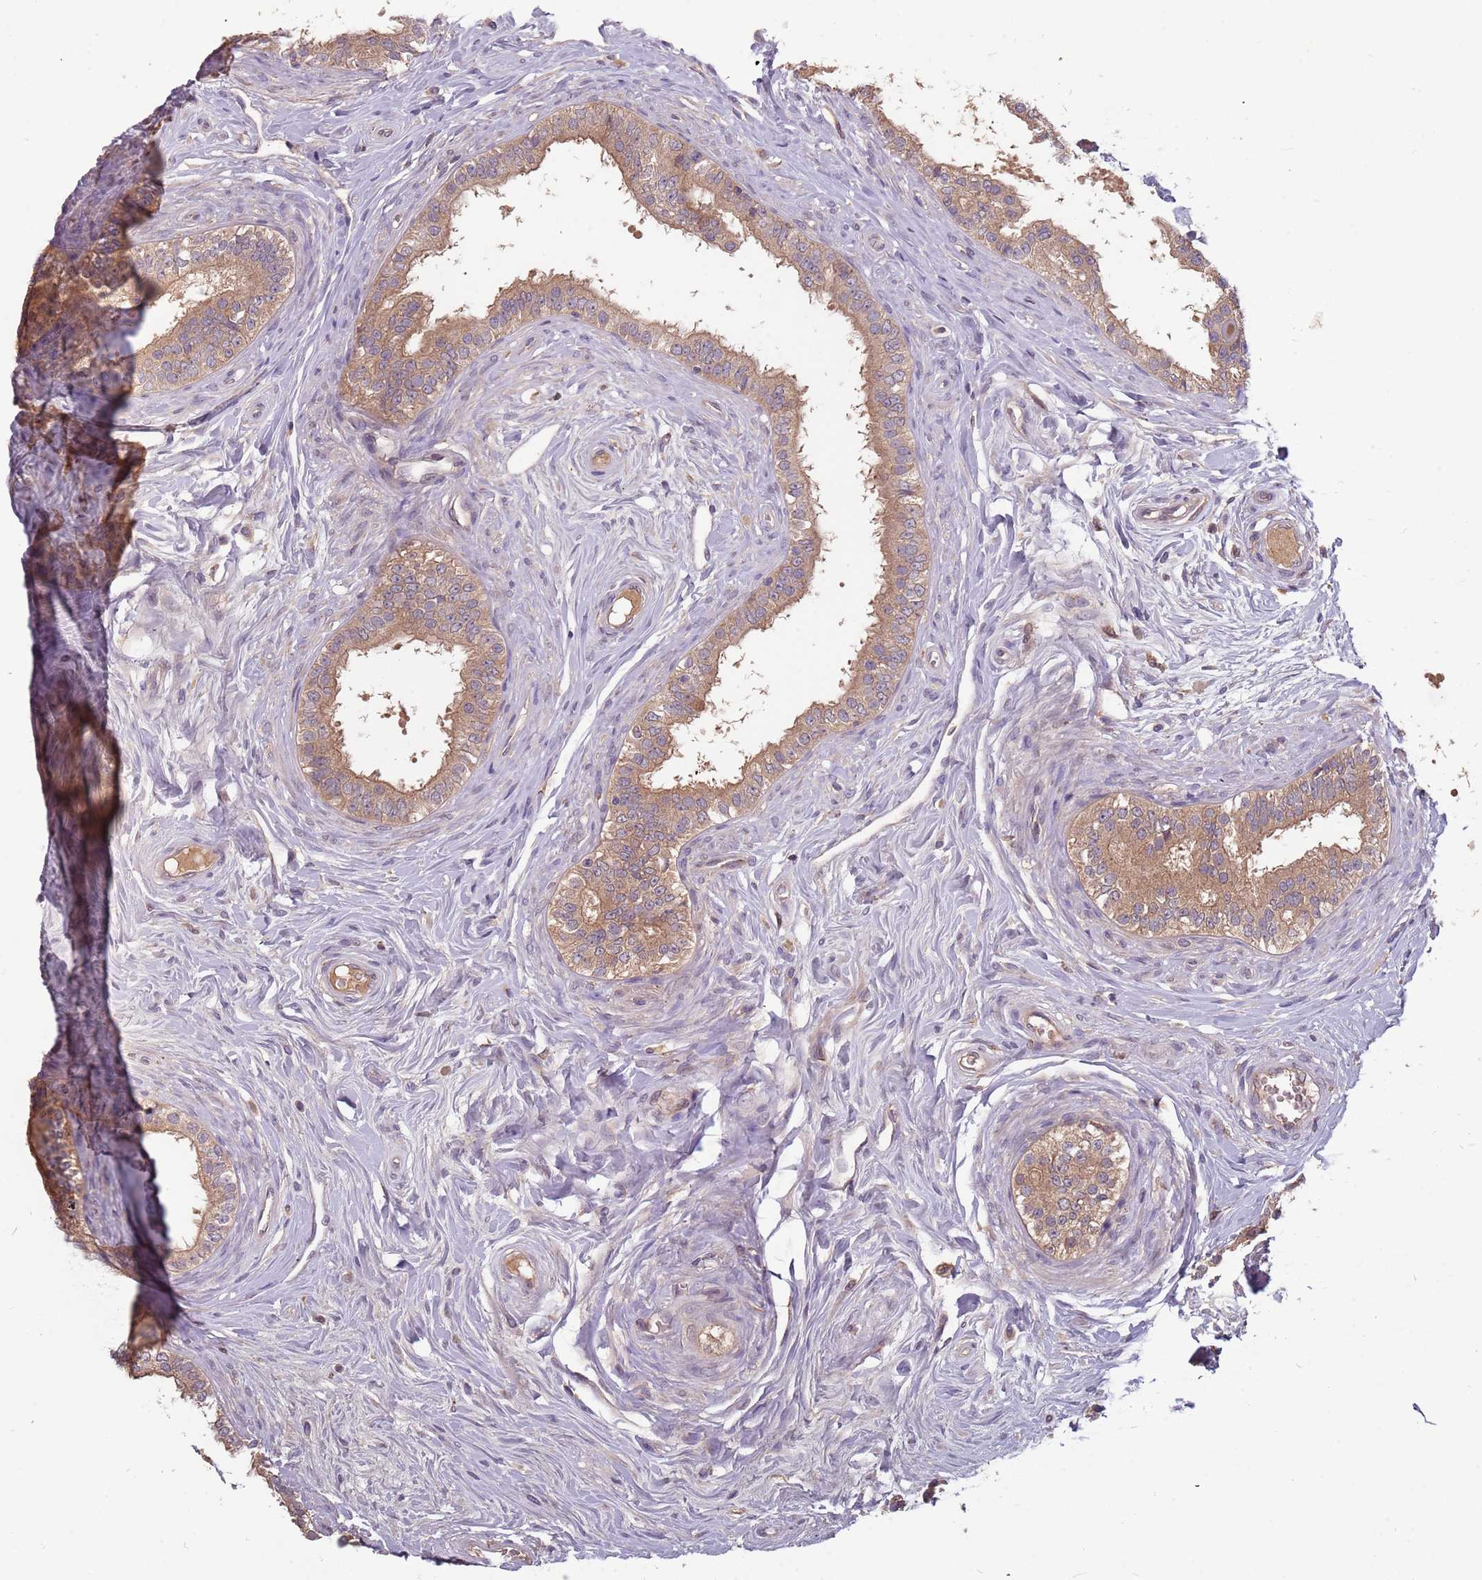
{"staining": {"intensity": "moderate", "quantity": ">75%", "location": "cytoplasmic/membranous"}, "tissue": "epididymis", "cell_type": "Glandular cells", "image_type": "normal", "snomed": [{"axis": "morphology", "description": "Normal tissue, NOS"}, {"axis": "topography", "description": "Epididymis"}], "caption": "Epididymis stained with IHC exhibits moderate cytoplasmic/membranous positivity in about >75% of glandular cells.", "gene": "USP32", "patient": {"sex": "male", "age": 33}}